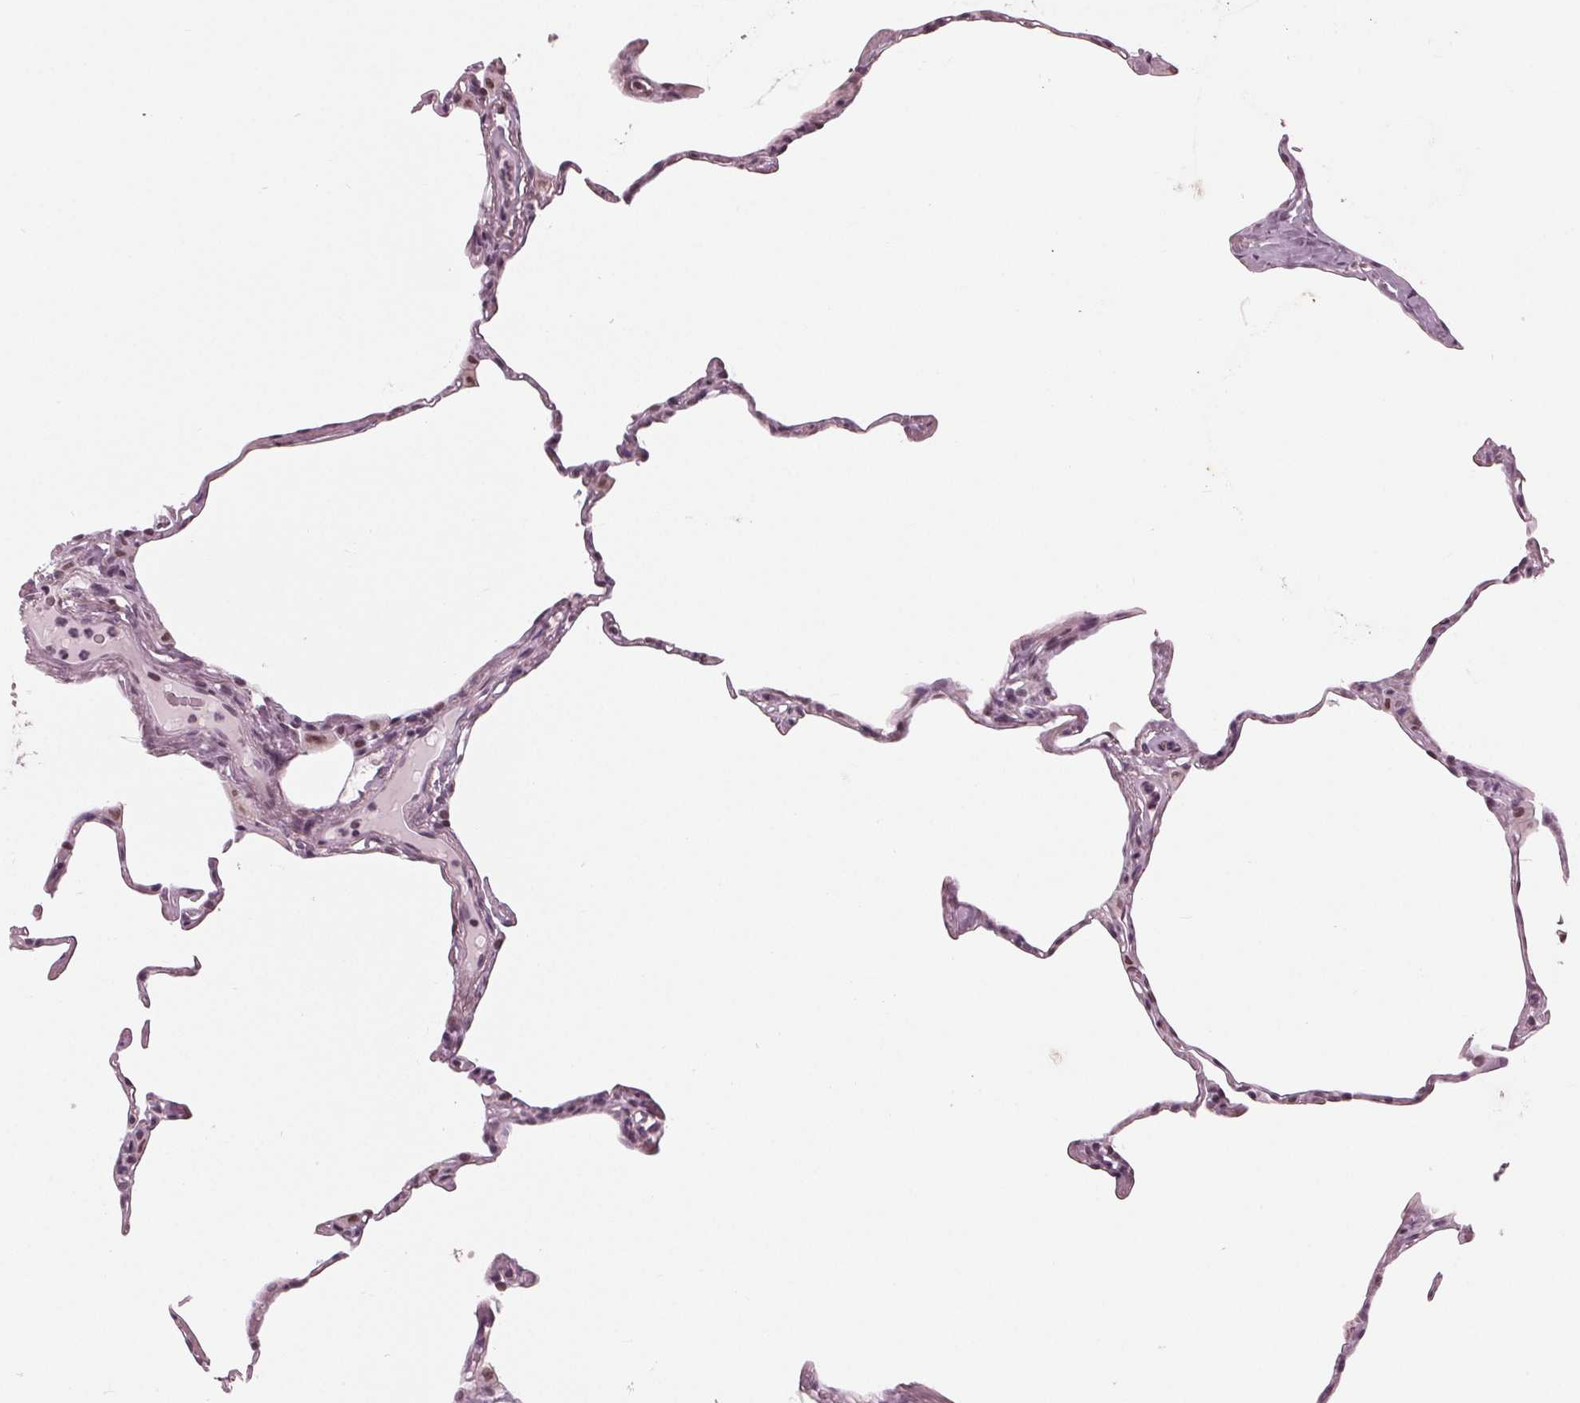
{"staining": {"intensity": "moderate", "quantity": "25%-75%", "location": "nuclear"}, "tissue": "lung", "cell_type": "Alveolar cells", "image_type": "normal", "snomed": [{"axis": "morphology", "description": "Normal tissue, NOS"}, {"axis": "topography", "description": "Lung"}], "caption": "Immunohistochemical staining of benign human lung displays 25%-75% levels of moderate nuclear protein staining in about 25%-75% of alveolar cells.", "gene": "DNMT3L", "patient": {"sex": "male", "age": 65}}